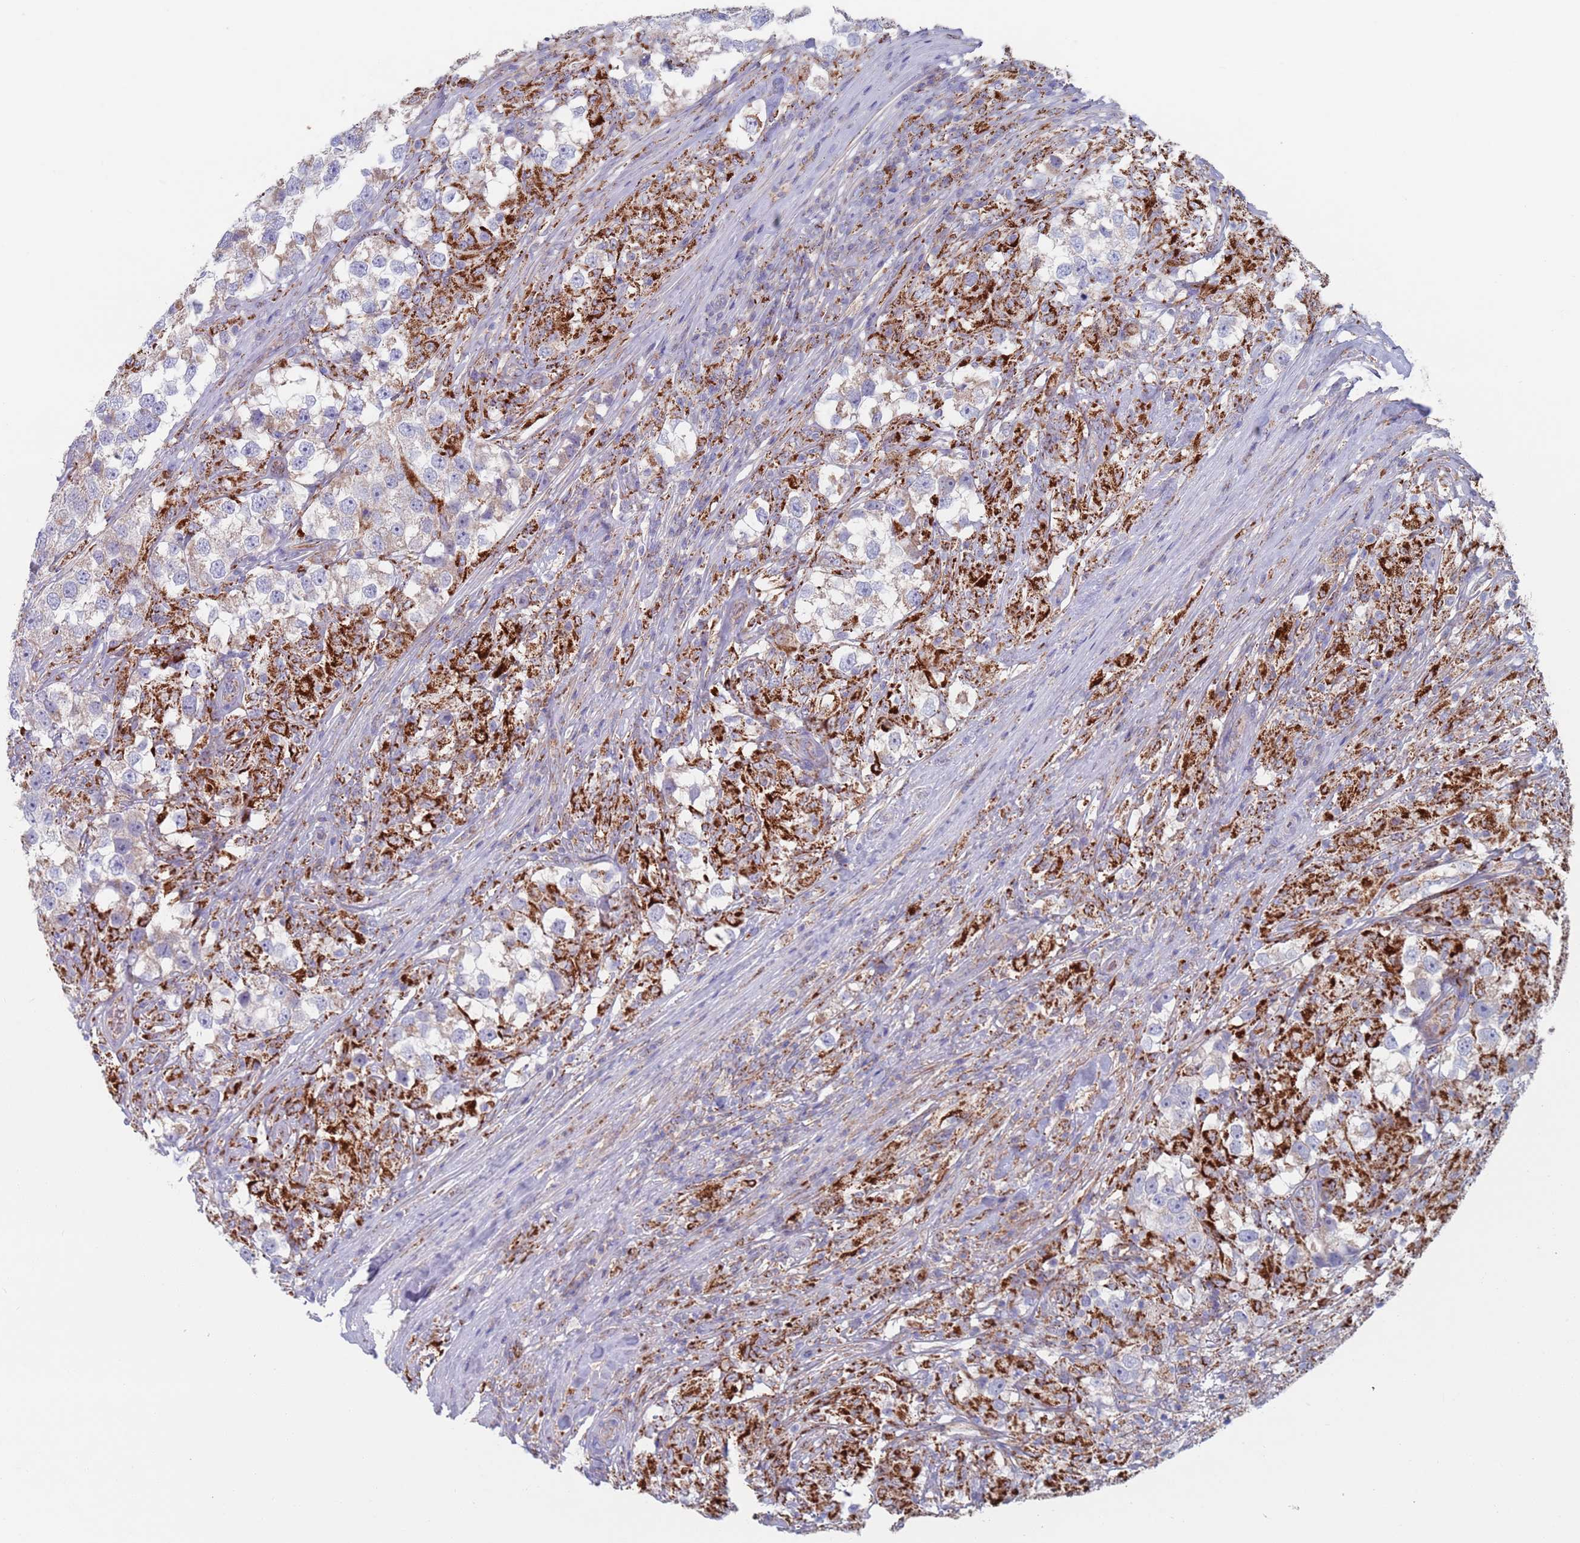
{"staining": {"intensity": "negative", "quantity": "none", "location": "none"}, "tissue": "testis cancer", "cell_type": "Tumor cells", "image_type": "cancer", "snomed": [{"axis": "morphology", "description": "Seminoma, NOS"}, {"axis": "topography", "description": "Testis"}], "caption": "DAB (3,3'-diaminobenzidine) immunohistochemical staining of testis cancer exhibits no significant staining in tumor cells.", "gene": "CHCHD6", "patient": {"sex": "male", "age": 46}}